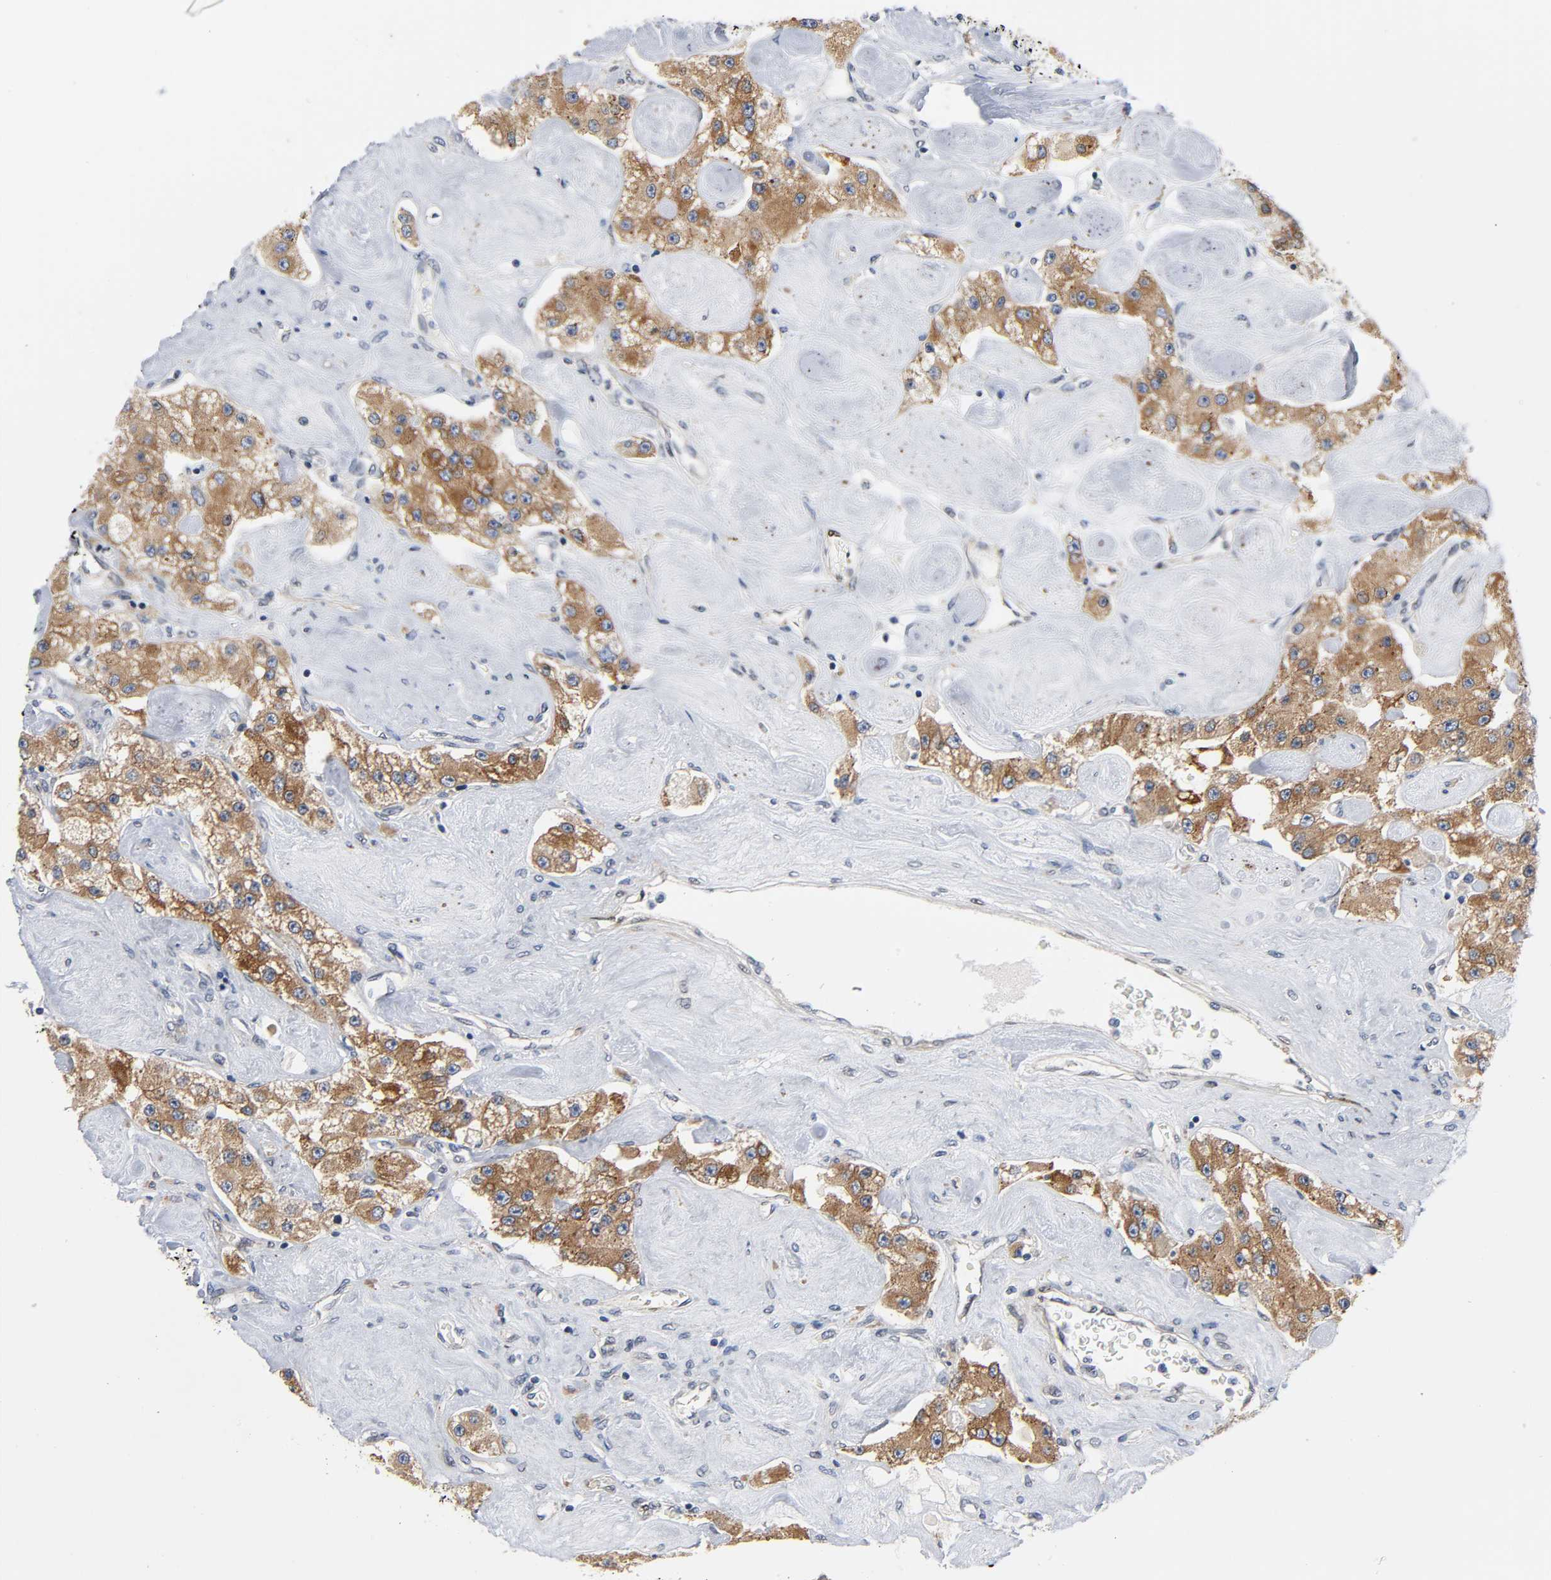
{"staining": {"intensity": "moderate", "quantity": ">75%", "location": "cytoplasmic/membranous"}, "tissue": "carcinoid", "cell_type": "Tumor cells", "image_type": "cancer", "snomed": [{"axis": "morphology", "description": "Carcinoid, malignant, NOS"}, {"axis": "topography", "description": "Pancreas"}], "caption": "Carcinoid was stained to show a protein in brown. There is medium levels of moderate cytoplasmic/membranous expression in approximately >75% of tumor cells.", "gene": "ASB6", "patient": {"sex": "male", "age": 41}}